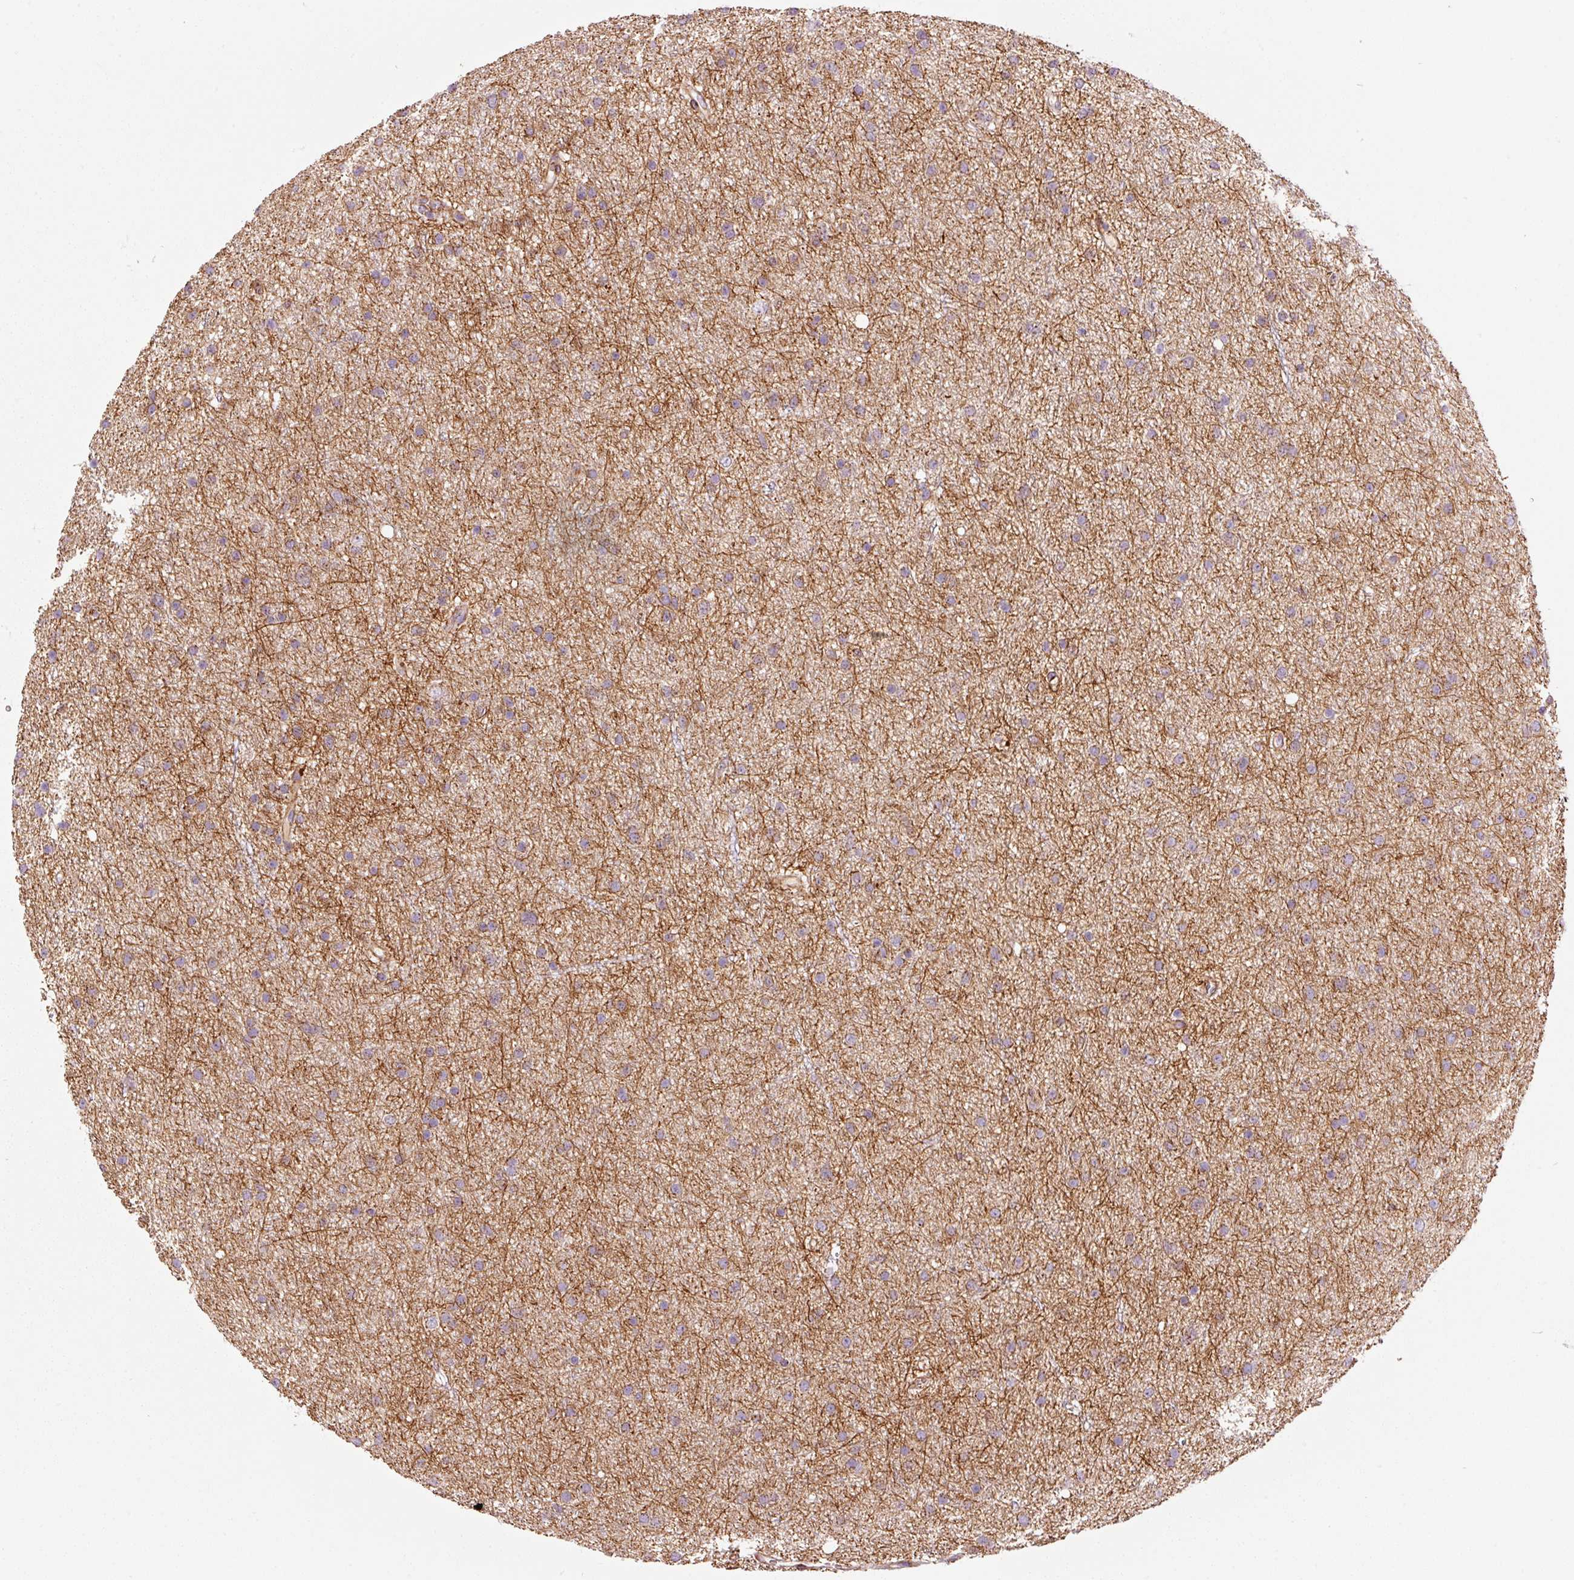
{"staining": {"intensity": "weak", "quantity": "<25%", "location": "cytoplasmic/membranous"}, "tissue": "glioma", "cell_type": "Tumor cells", "image_type": "cancer", "snomed": [{"axis": "morphology", "description": "Glioma, malignant, Low grade"}, {"axis": "topography", "description": "Cerebral cortex"}], "caption": "A histopathology image of human glioma is negative for staining in tumor cells.", "gene": "PPP1R14B", "patient": {"sex": "female", "age": 39}}